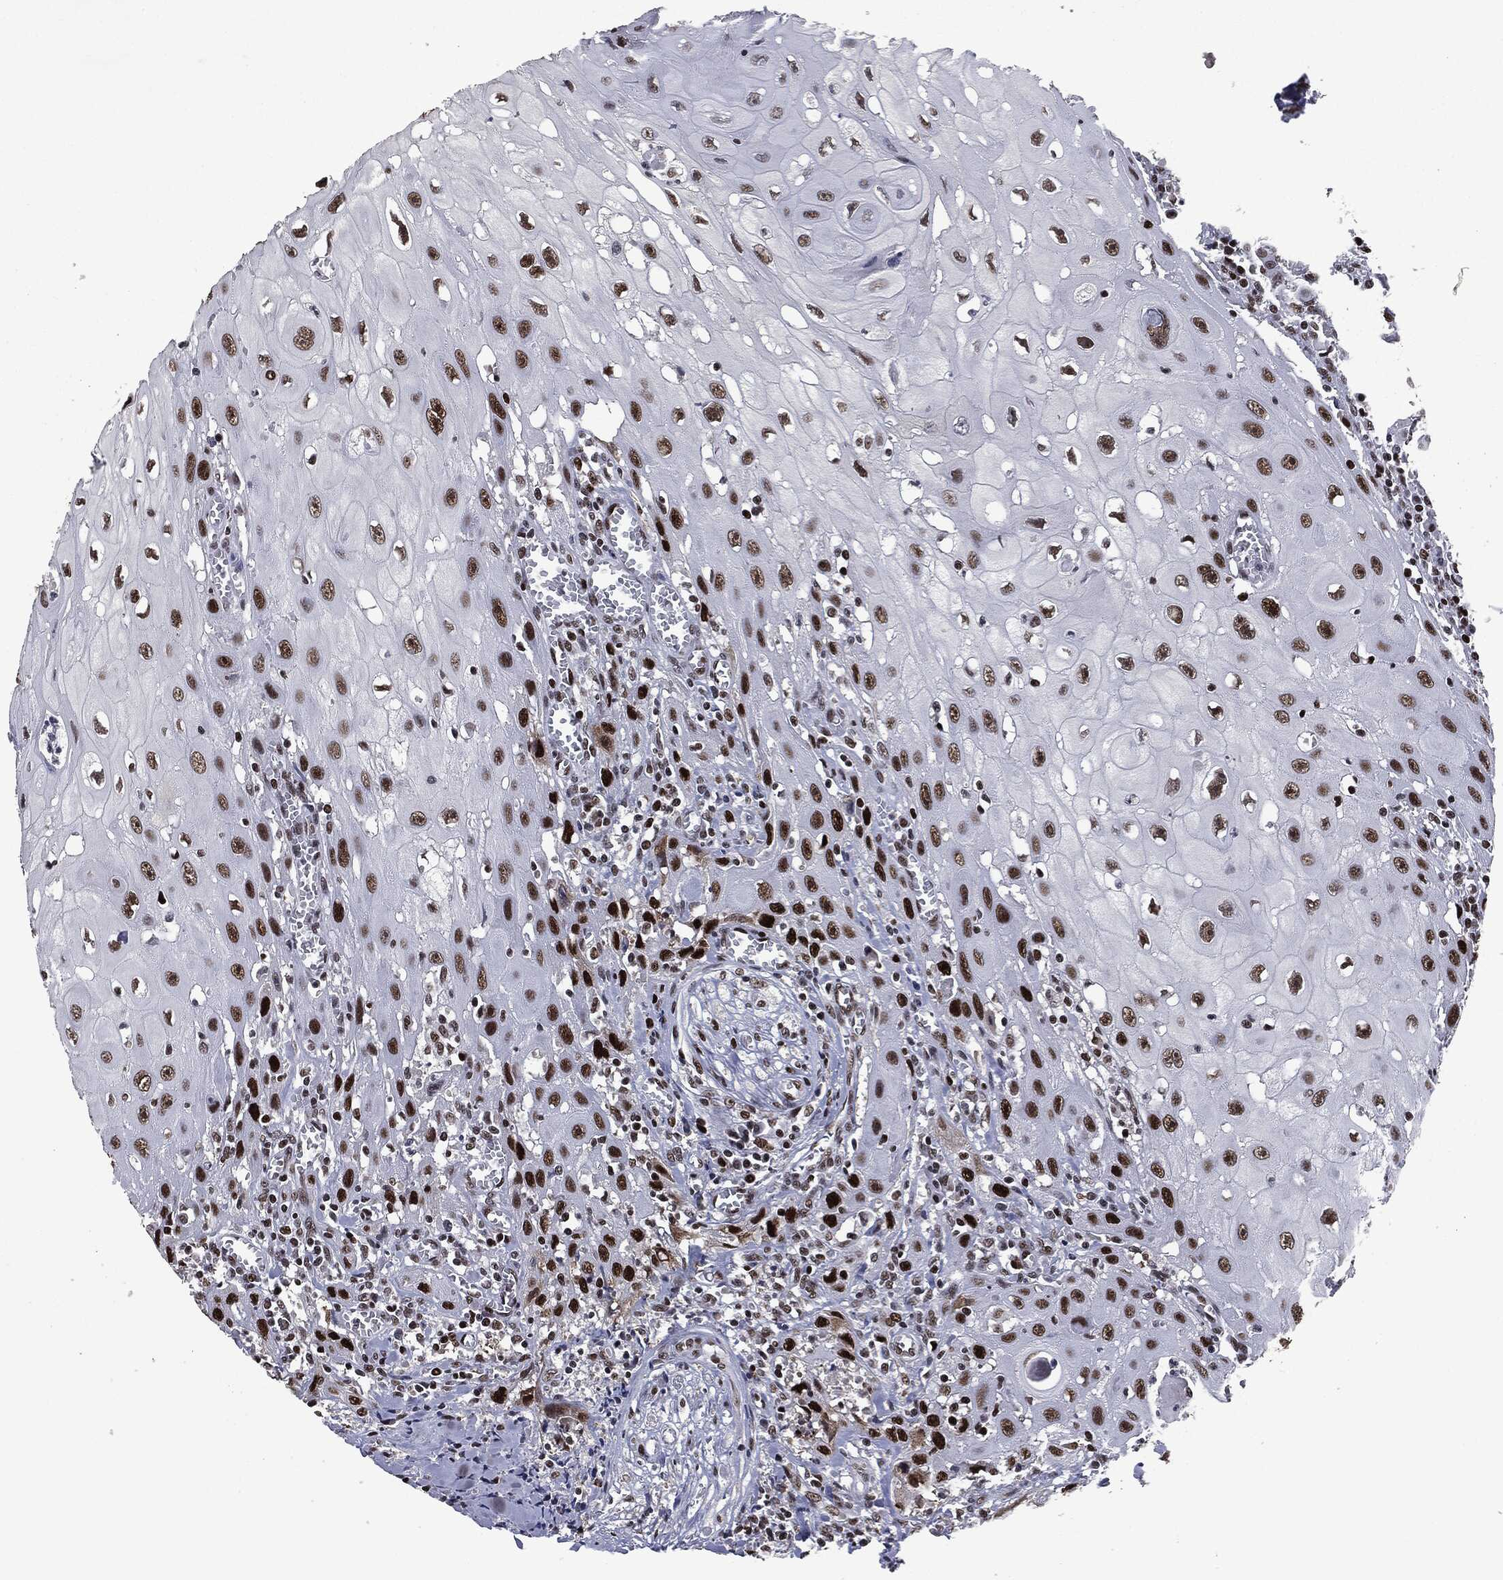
{"staining": {"intensity": "strong", "quantity": ">75%", "location": "nuclear"}, "tissue": "head and neck cancer", "cell_type": "Tumor cells", "image_type": "cancer", "snomed": [{"axis": "morphology", "description": "Normal tissue, NOS"}, {"axis": "morphology", "description": "Squamous cell carcinoma, NOS"}, {"axis": "topography", "description": "Oral tissue"}, {"axis": "topography", "description": "Head-Neck"}], "caption": "Human head and neck cancer (squamous cell carcinoma) stained with a protein marker displays strong staining in tumor cells.", "gene": "MSH2", "patient": {"sex": "male", "age": 71}}